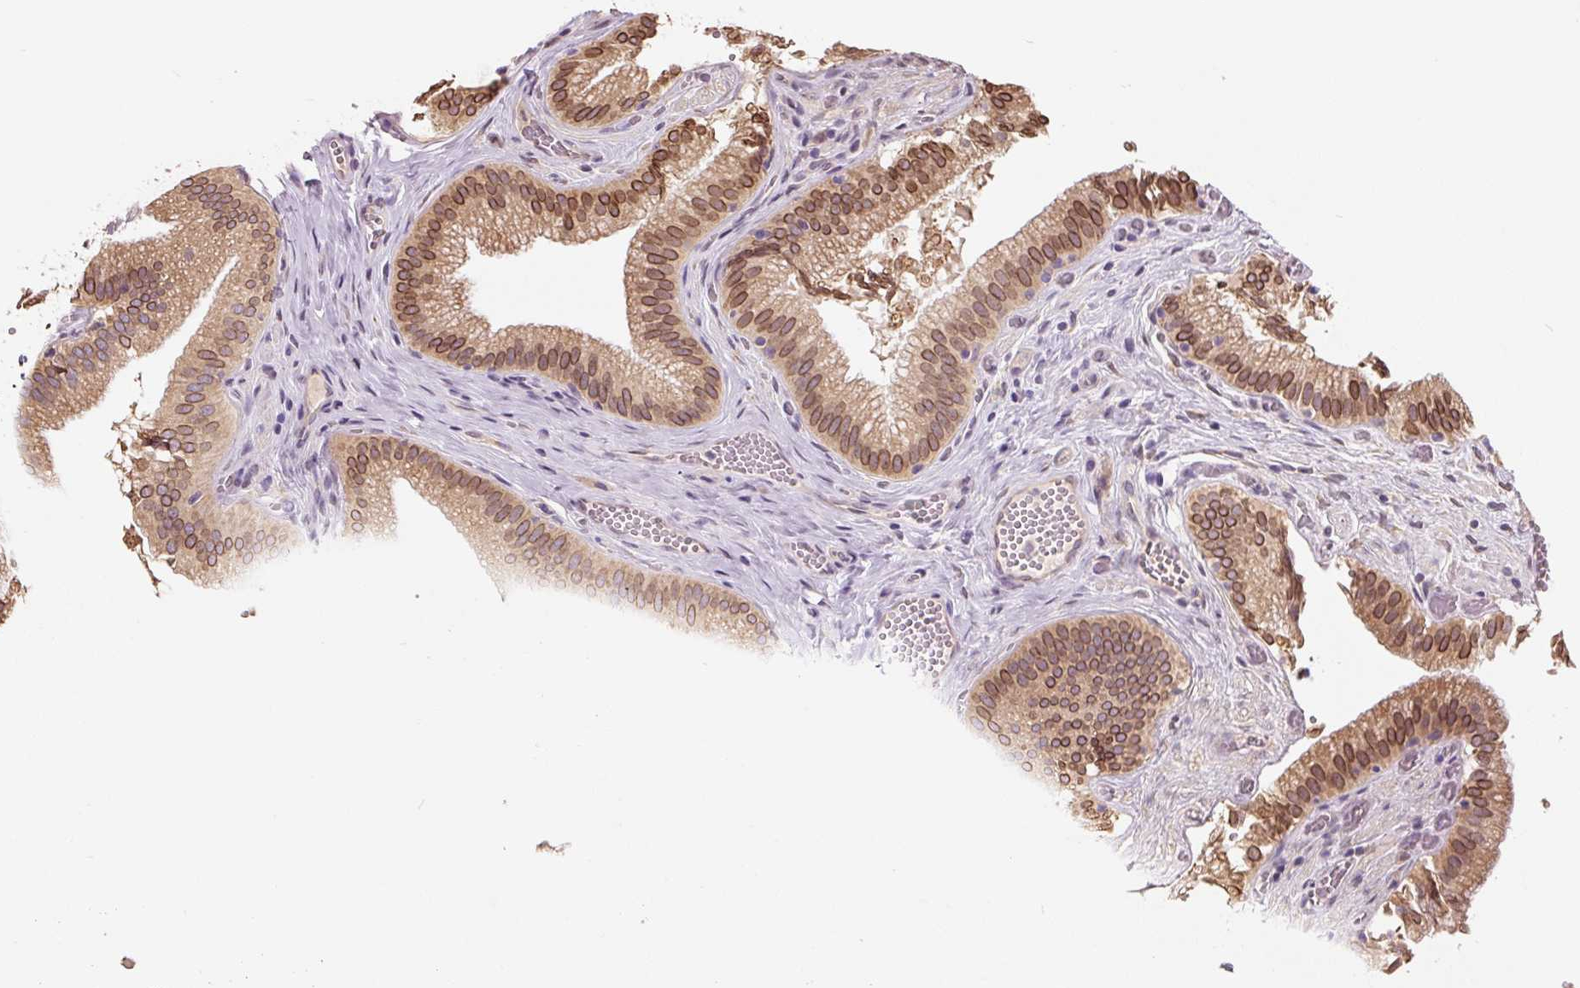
{"staining": {"intensity": "moderate", "quantity": ">75%", "location": "cytoplasmic/membranous,nuclear"}, "tissue": "gallbladder", "cell_type": "Glandular cells", "image_type": "normal", "snomed": [{"axis": "morphology", "description": "Normal tissue, NOS"}, {"axis": "topography", "description": "Gallbladder"}], "caption": "Protein expression analysis of normal human gallbladder reveals moderate cytoplasmic/membranous,nuclear positivity in about >75% of glandular cells.", "gene": "ASRGL1", "patient": {"sex": "male", "age": 17}}